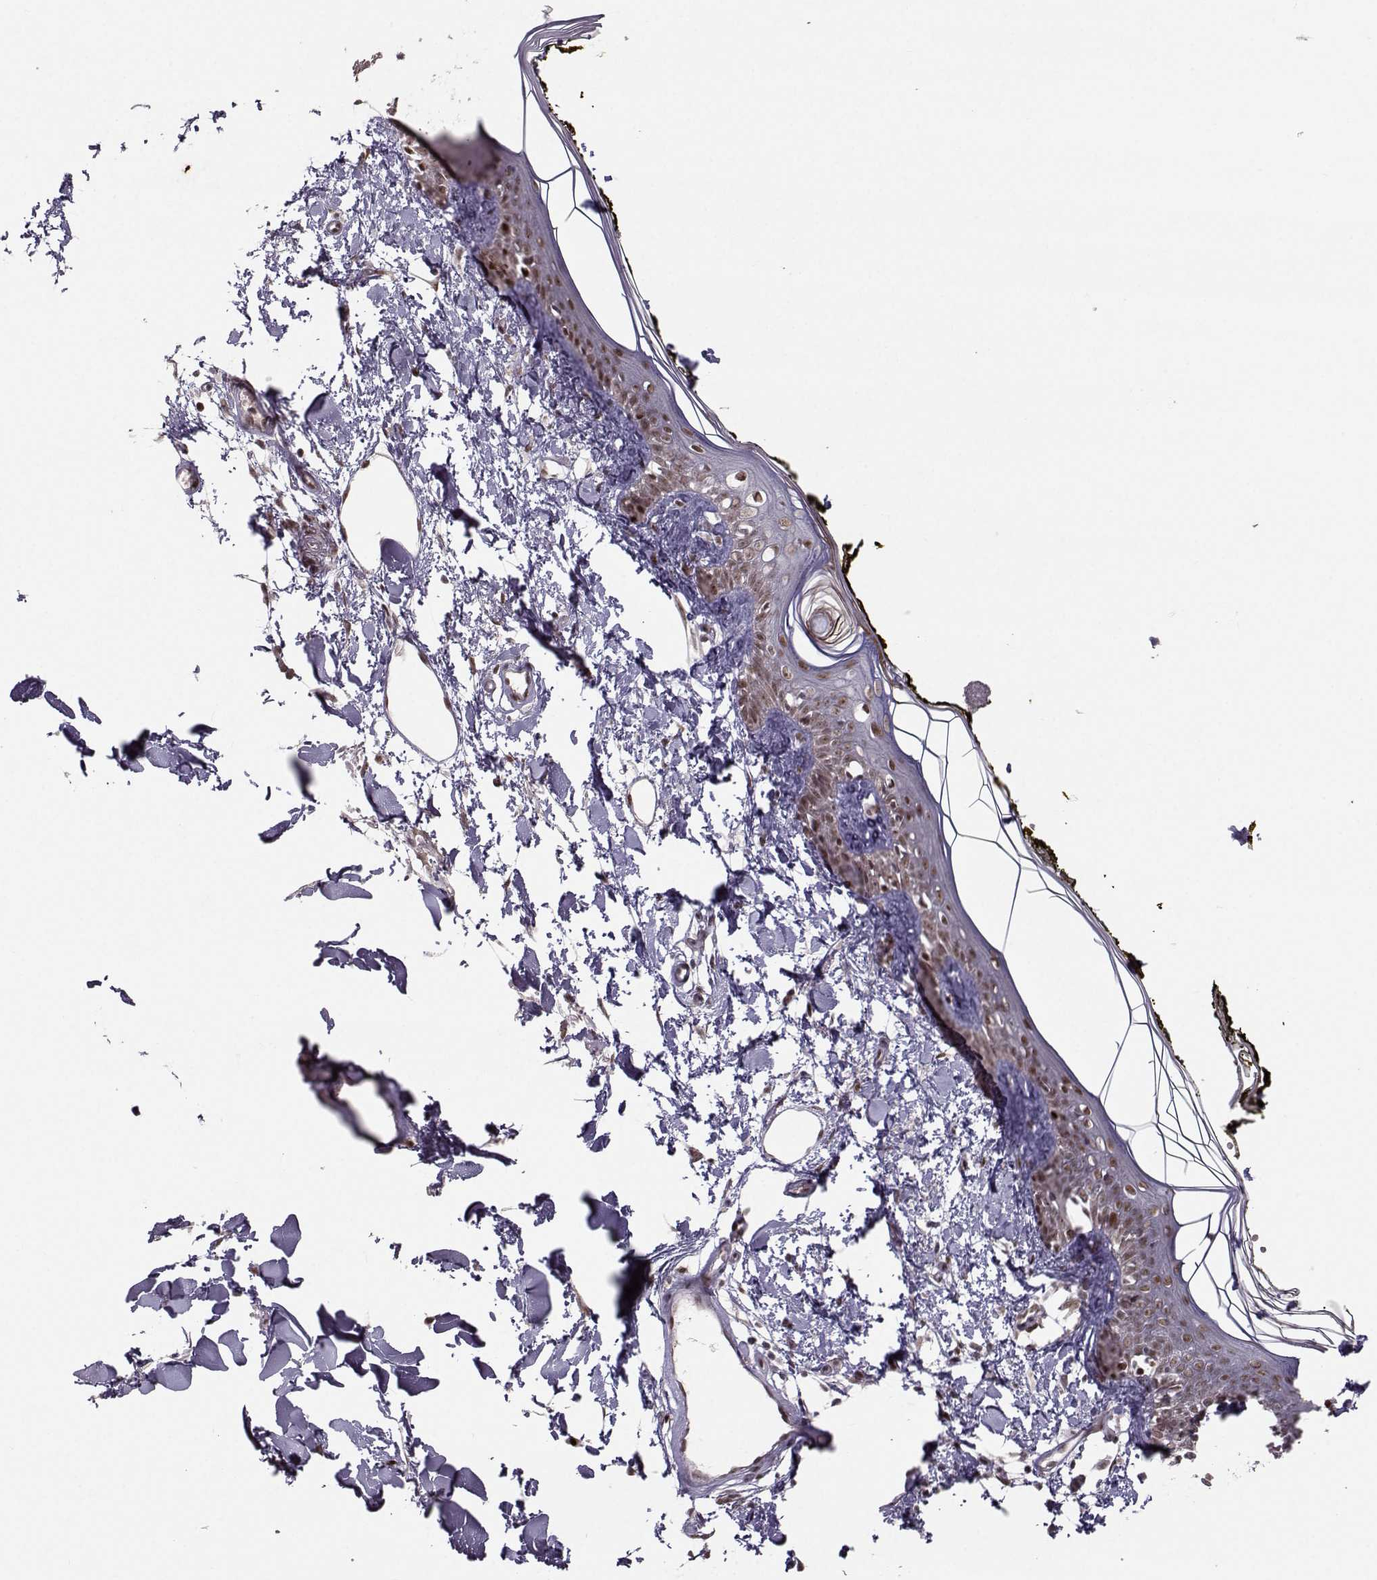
{"staining": {"intensity": "moderate", "quantity": ">75%", "location": "nuclear"}, "tissue": "skin", "cell_type": "Fibroblasts", "image_type": "normal", "snomed": [{"axis": "morphology", "description": "Normal tissue, NOS"}, {"axis": "topography", "description": "Skin"}], "caption": "Protein positivity by immunohistochemistry (IHC) shows moderate nuclear staining in approximately >75% of fibroblasts in benign skin. The staining is performed using DAB (3,3'-diaminobenzidine) brown chromogen to label protein expression. The nuclei are counter-stained blue using hematoxylin.", "gene": "SNAPC2", "patient": {"sex": "male", "age": 76}}